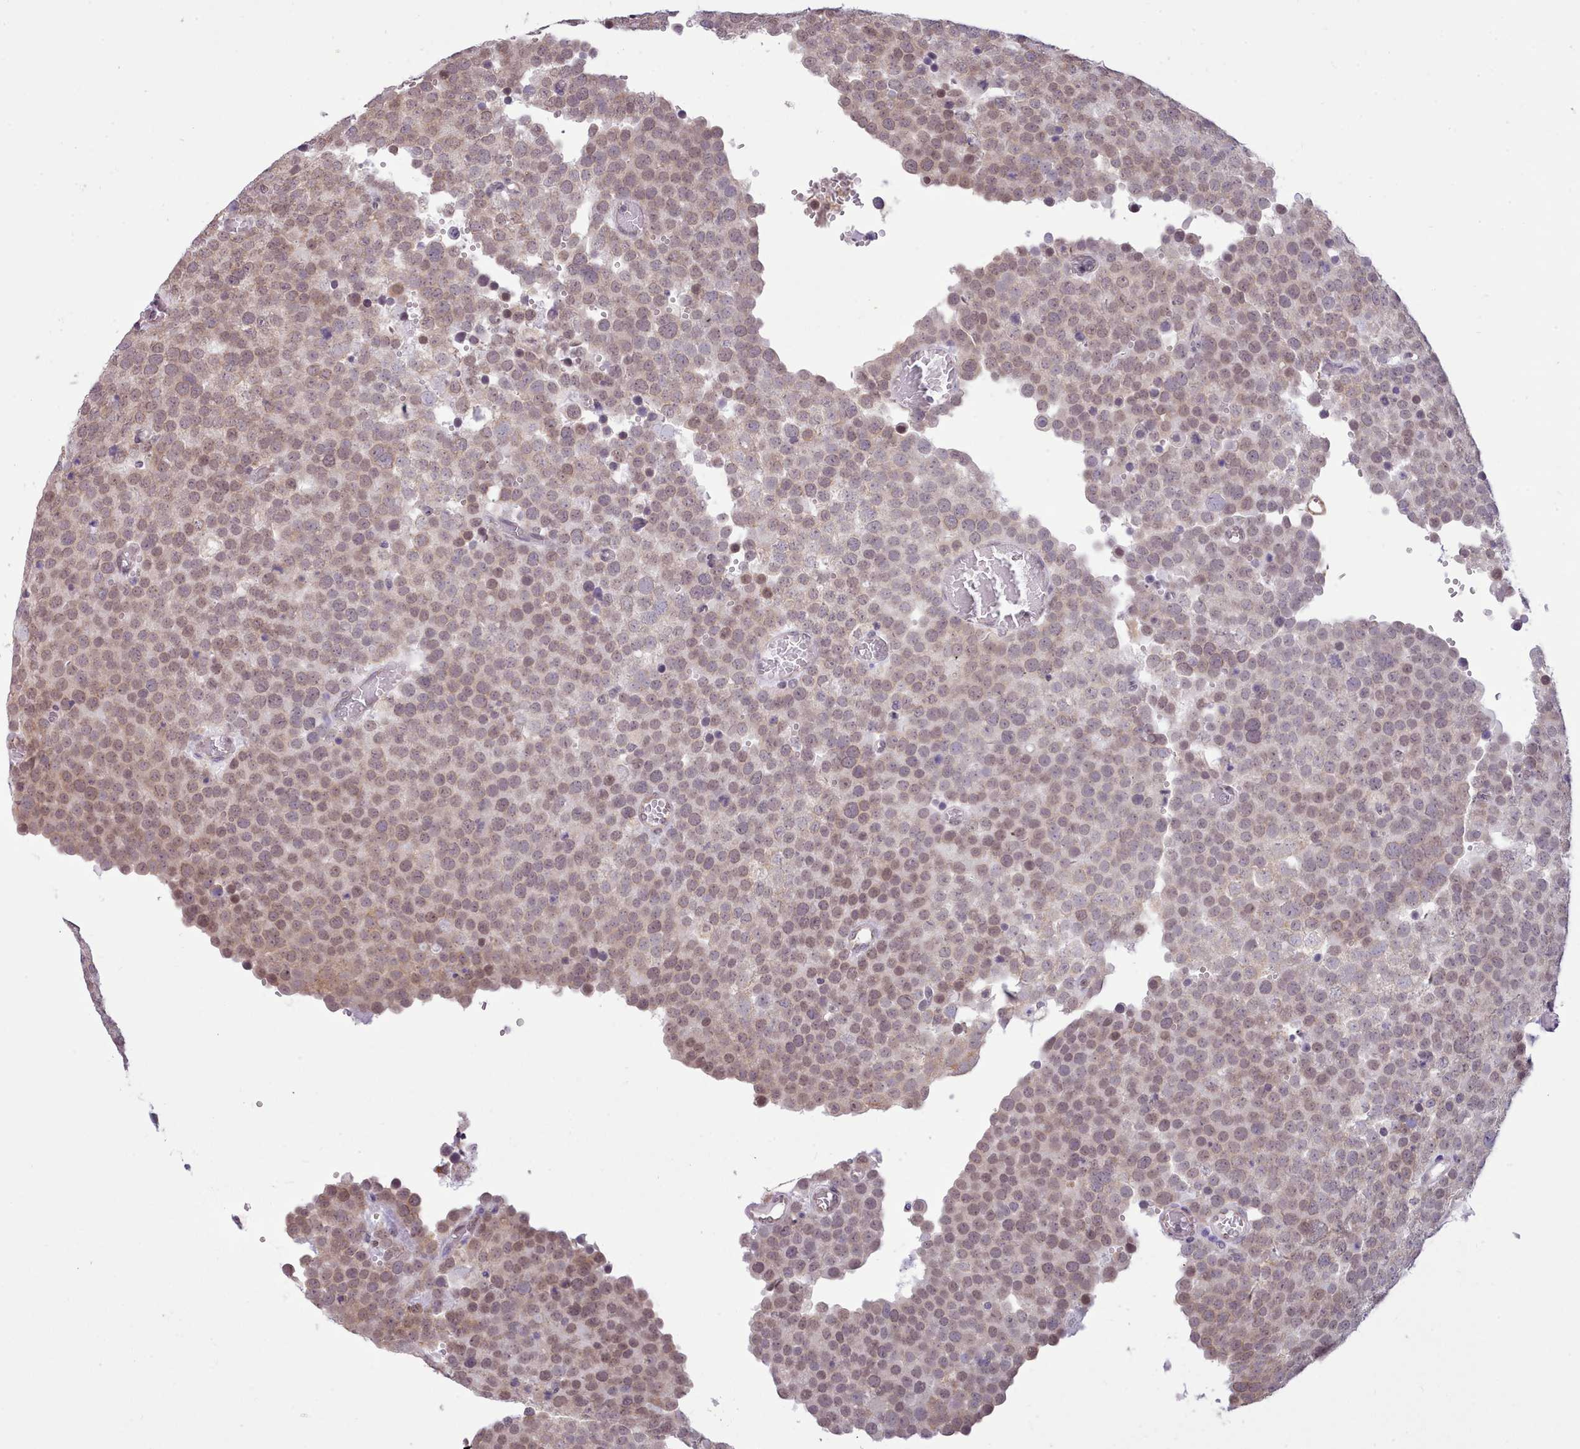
{"staining": {"intensity": "moderate", "quantity": ">75%", "location": "nuclear"}, "tissue": "testis cancer", "cell_type": "Tumor cells", "image_type": "cancer", "snomed": [{"axis": "morphology", "description": "Normal tissue, NOS"}, {"axis": "morphology", "description": "Seminoma, NOS"}, {"axis": "topography", "description": "Testis"}], "caption": "Protein staining by immunohistochemistry reveals moderate nuclear staining in about >75% of tumor cells in testis cancer (seminoma).", "gene": "SEC61B", "patient": {"sex": "male", "age": 71}}